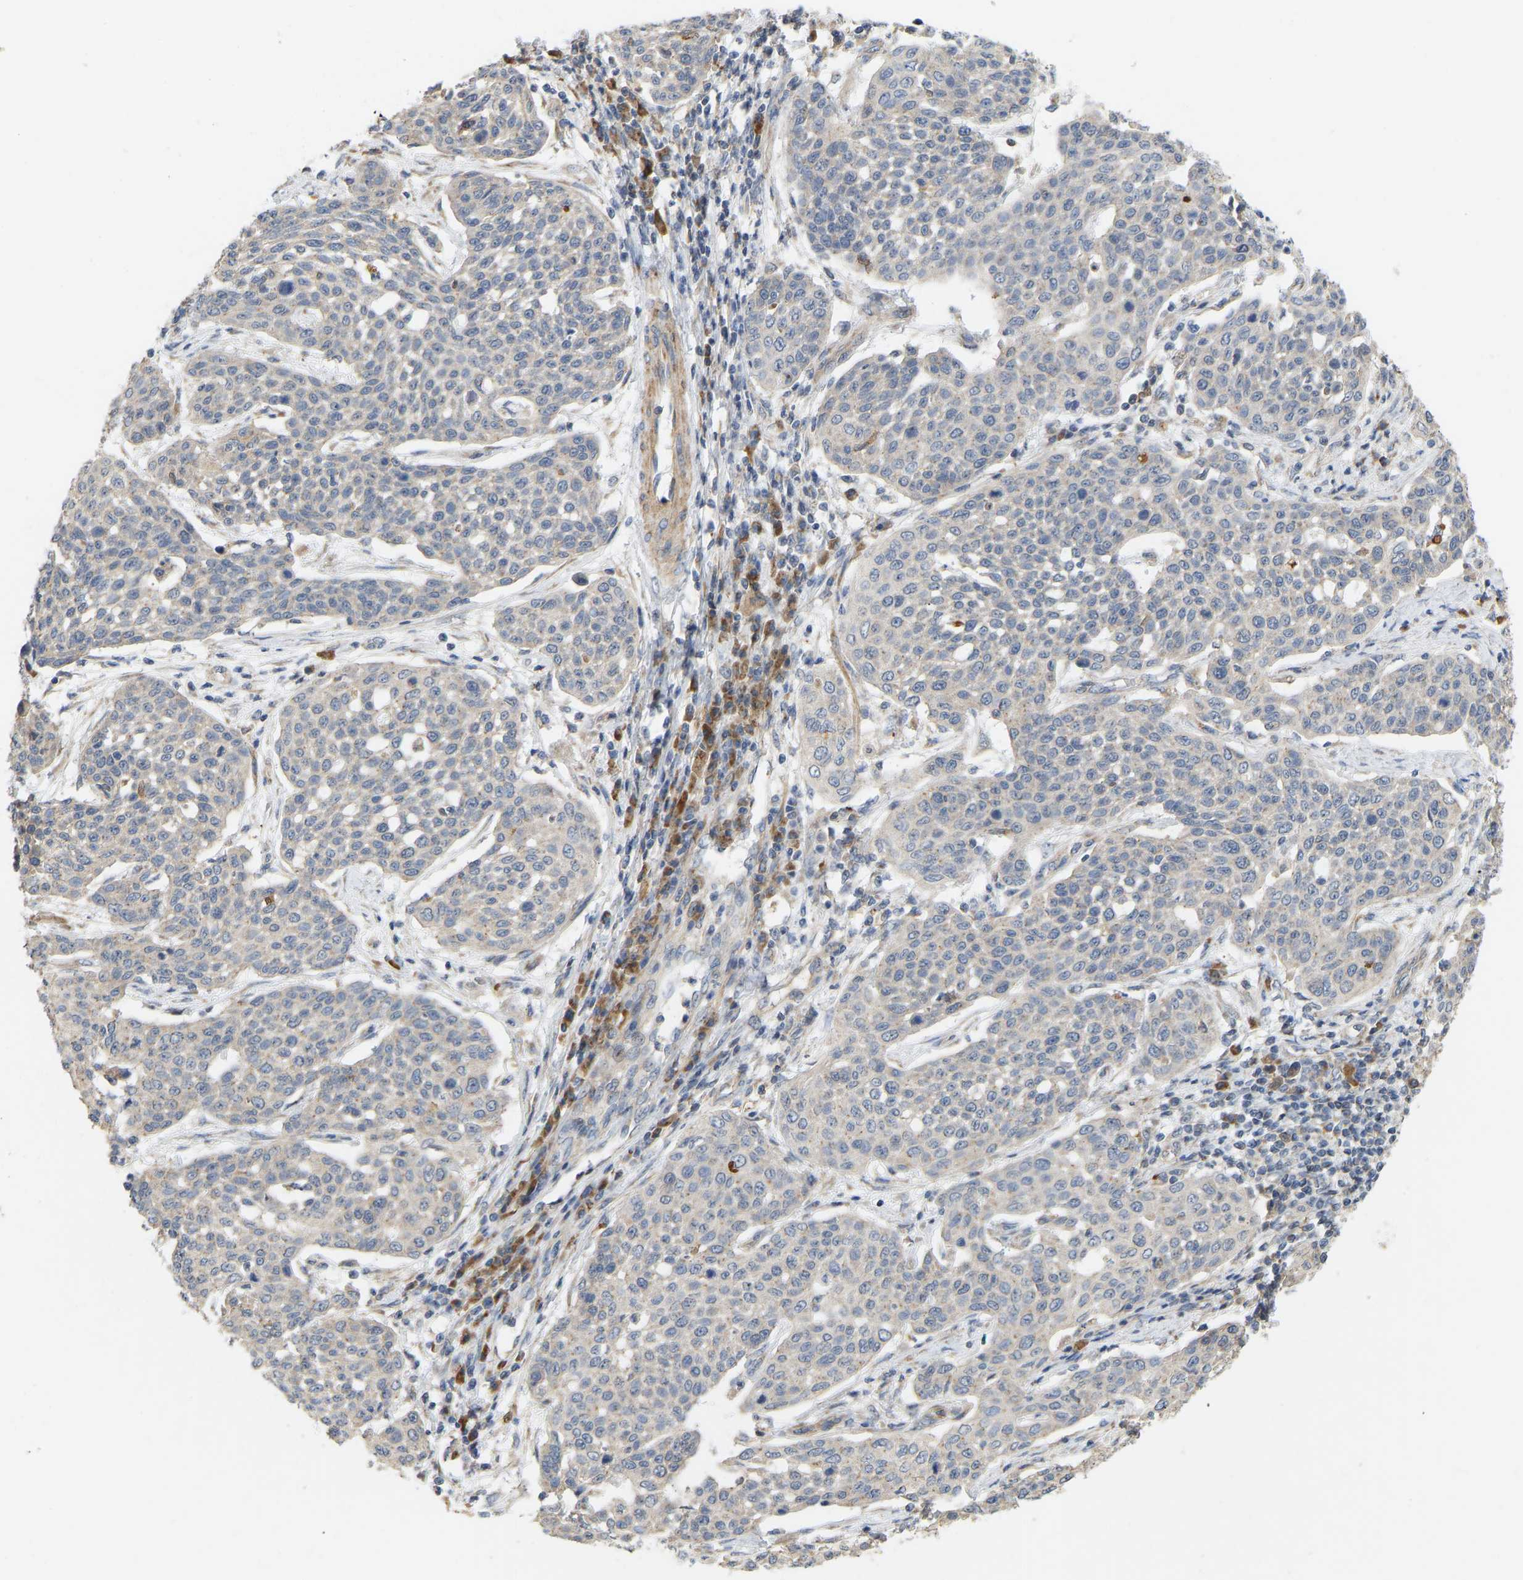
{"staining": {"intensity": "negative", "quantity": "none", "location": "none"}, "tissue": "cervical cancer", "cell_type": "Tumor cells", "image_type": "cancer", "snomed": [{"axis": "morphology", "description": "Squamous cell carcinoma, NOS"}, {"axis": "topography", "description": "Cervix"}], "caption": "IHC of cervical cancer (squamous cell carcinoma) exhibits no expression in tumor cells.", "gene": "HACD2", "patient": {"sex": "female", "age": 34}}